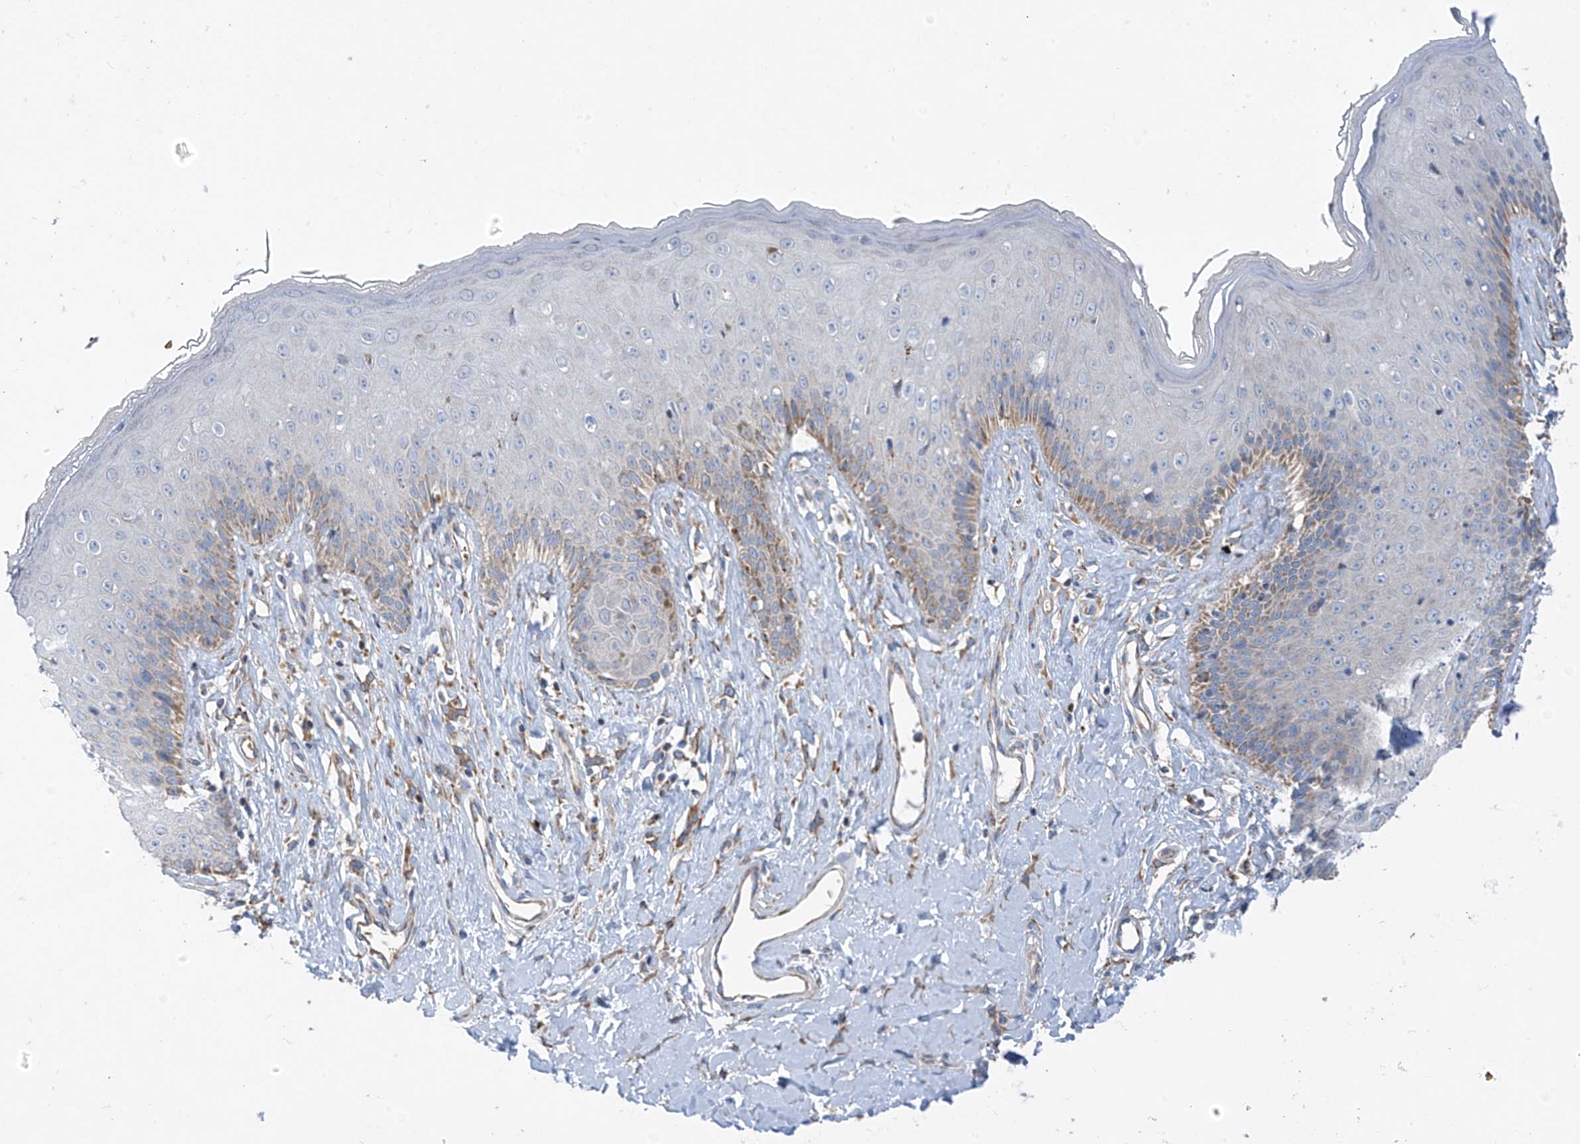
{"staining": {"intensity": "moderate", "quantity": "<25%", "location": "cytoplasmic/membranous"}, "tissue": "skin", "cell_type": "Epidermal cells", "image_type": "normal", "snomed": [{"axis": "morphology", "description": "Normal tissue, NOS"}, {"axis": "morphology", "description": "Squamous cell carcinoma, NOS"}, {"axis": "topography", "description": "Vulva"}], "caption": "High-magnification brightfield microscopy of unremarkable skin stained with DAB (3,3'-diaminobenzidine) (brown) and counterstained with hematoxylin (blue). epidermal cells exhibit moderate cytoplasmic/membranous expression is present in approximately<25% of cells. (Brightfield microscopy of DAB IHC at high magnification).", "gene": "EOMES", "patient": {"sex": "female", "age": 85}}